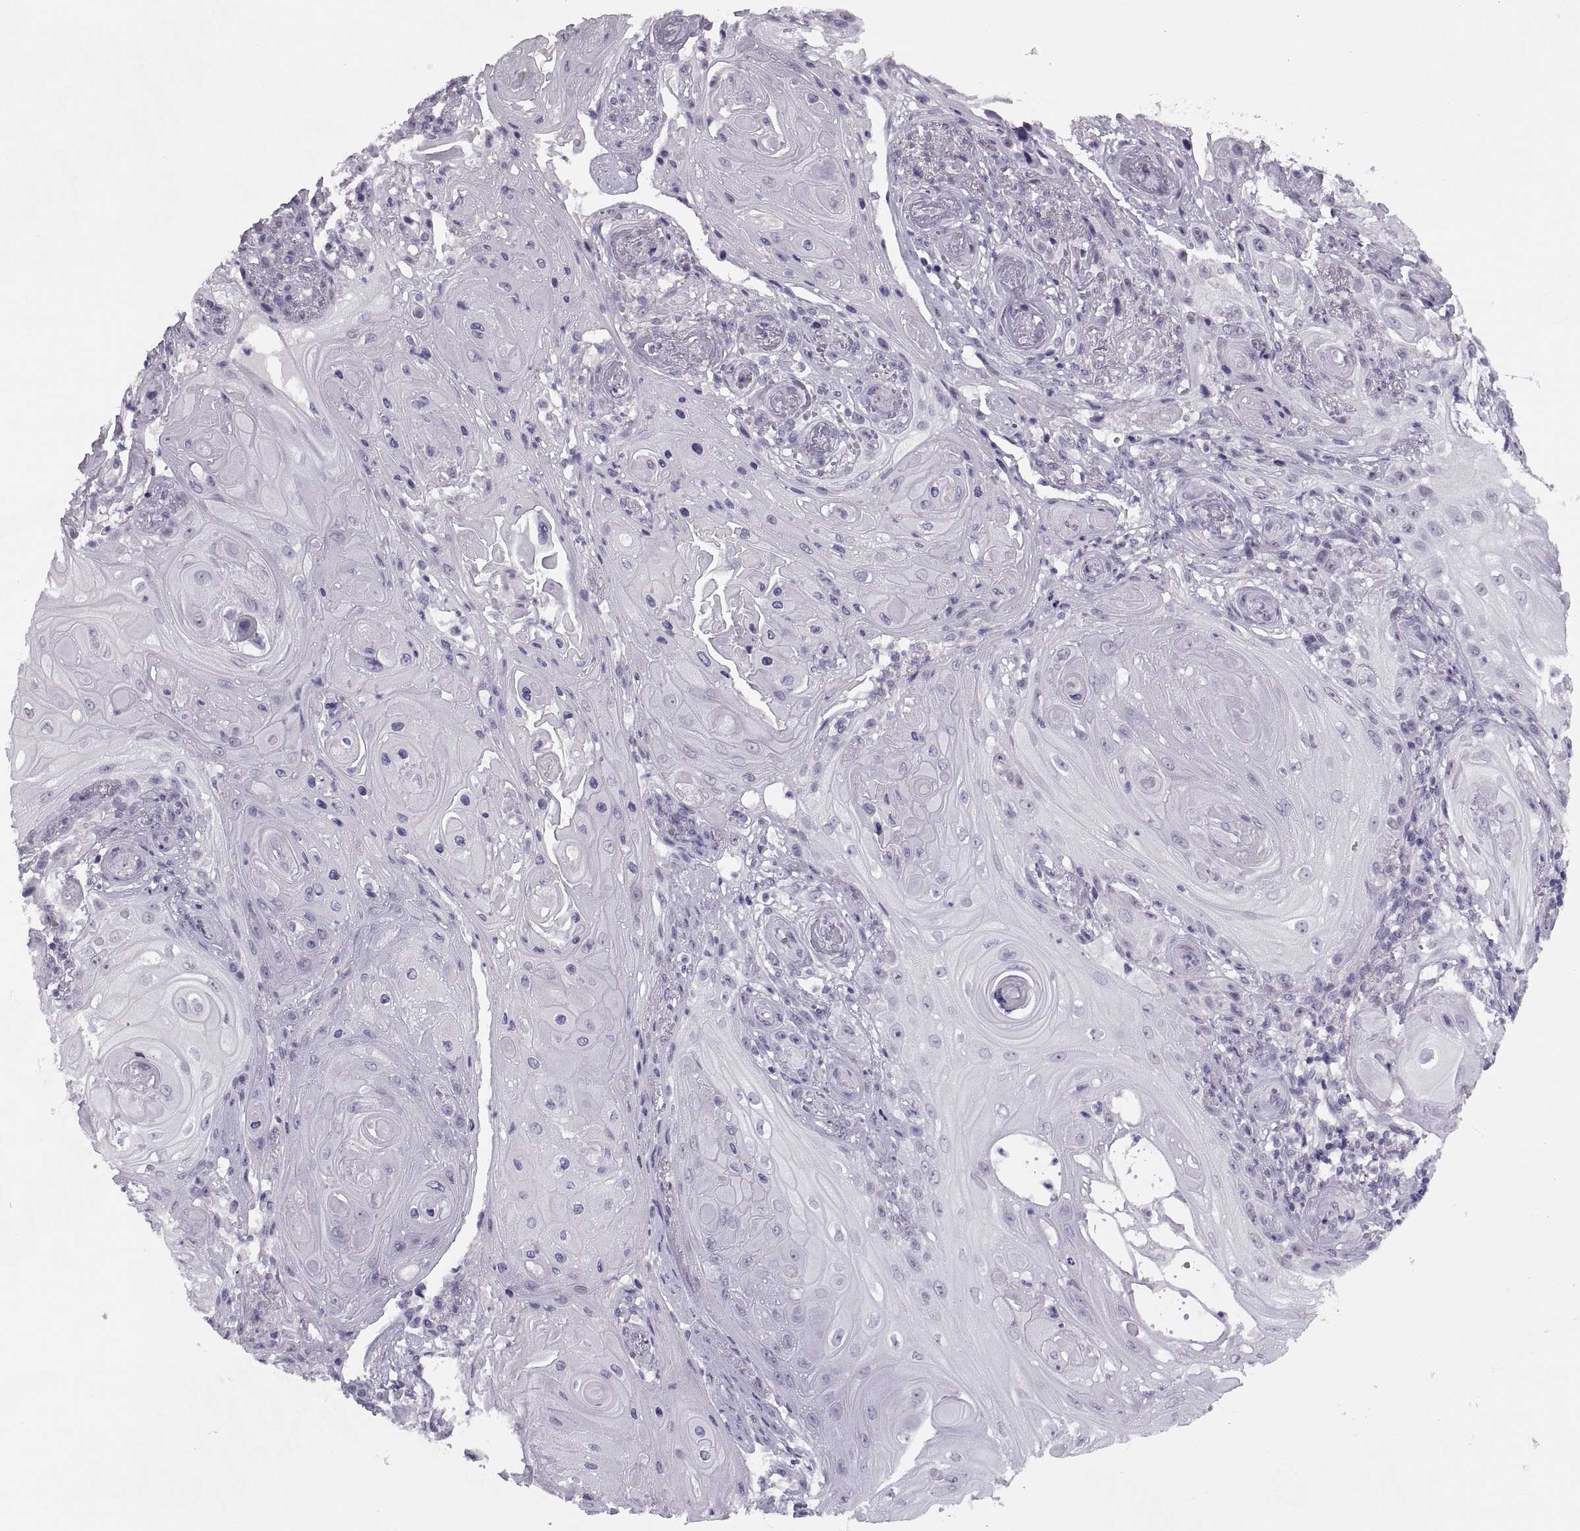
{"staining": {"intensity": "negative", "quantity": "none", "location": "none"}, "tissue": "skin cancer", "cell_type": "Tumor cells", "image_type": "cancer", "snomed": [{"axis": "morphology", "description": "Squamous cell carcinoma, NOS"}, {"axis": "topography", "description": "Skin"}], "caption": "A histopathology image of squamous cell carcinoma (skin) stained for a protein demonstrates no brown staining in tumor cells. (Stains: DAB immunohistochemistry with hematoxylin counter stain, Microscopy: brightfield microscopy at high magnification).", "gene": "SYNGR4", "patient": {"sex": "male", "age": 62}}